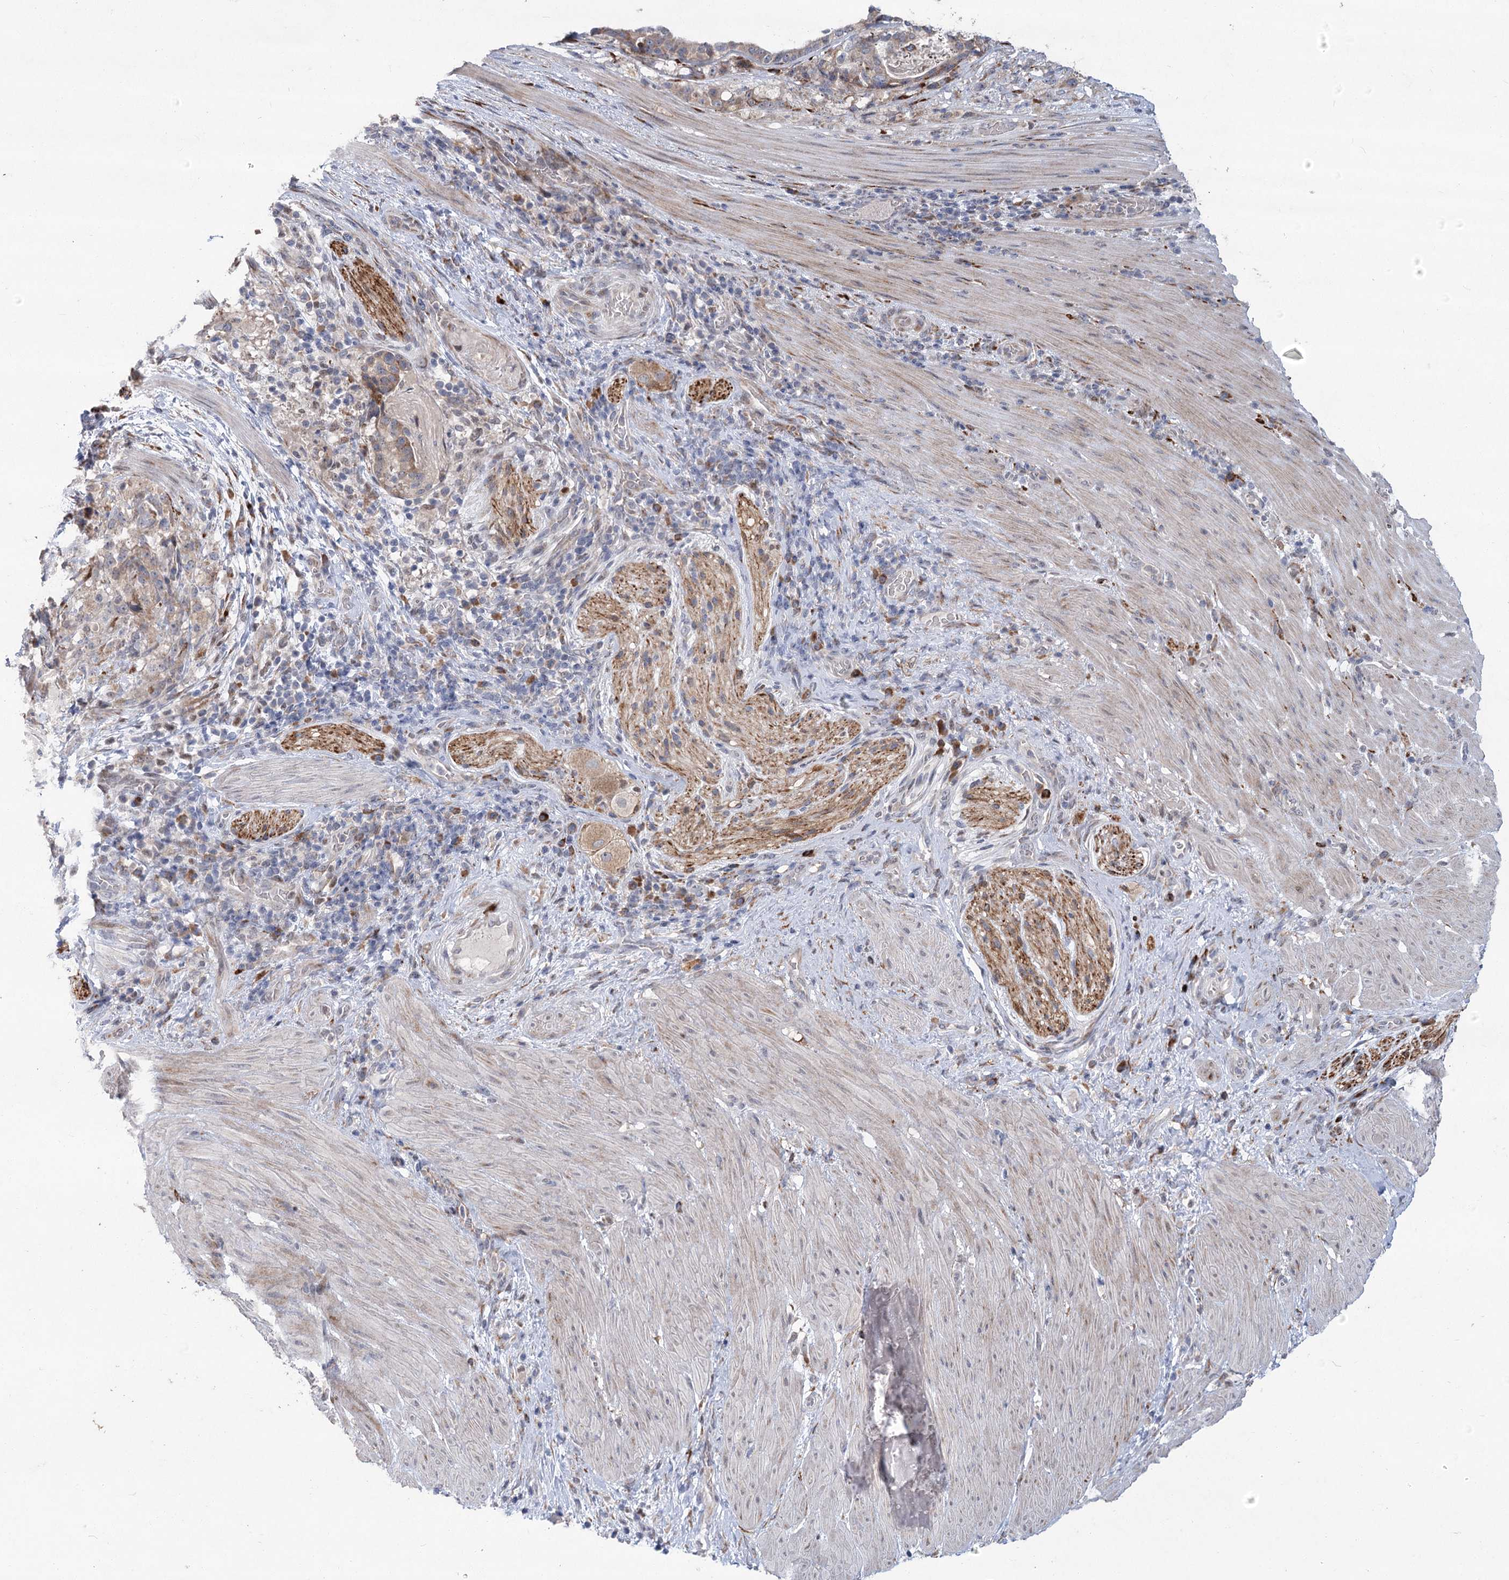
{"staining": {"intensity": "weak", "quantity": ">75%", "location": "cytoplasmic/membranous"}, "tissue": "stomach cancer", "cell_type": "Tumor cells", "image_type": "cancer", "snomed": [{"axis": "morphology", "description": "Adenocarcinoma, NOS"}, {"axis": "topography", "description": "Stomach"}], "caption": "The histopathology image demonstrates staining of stomach cancer (adenocarcinoma), revealing weak cytoplasmic/membranous protein staining (brown color) within tumor cells.", "gene": "GCNT4", "patient": {"sex": "male", "age": 48}}